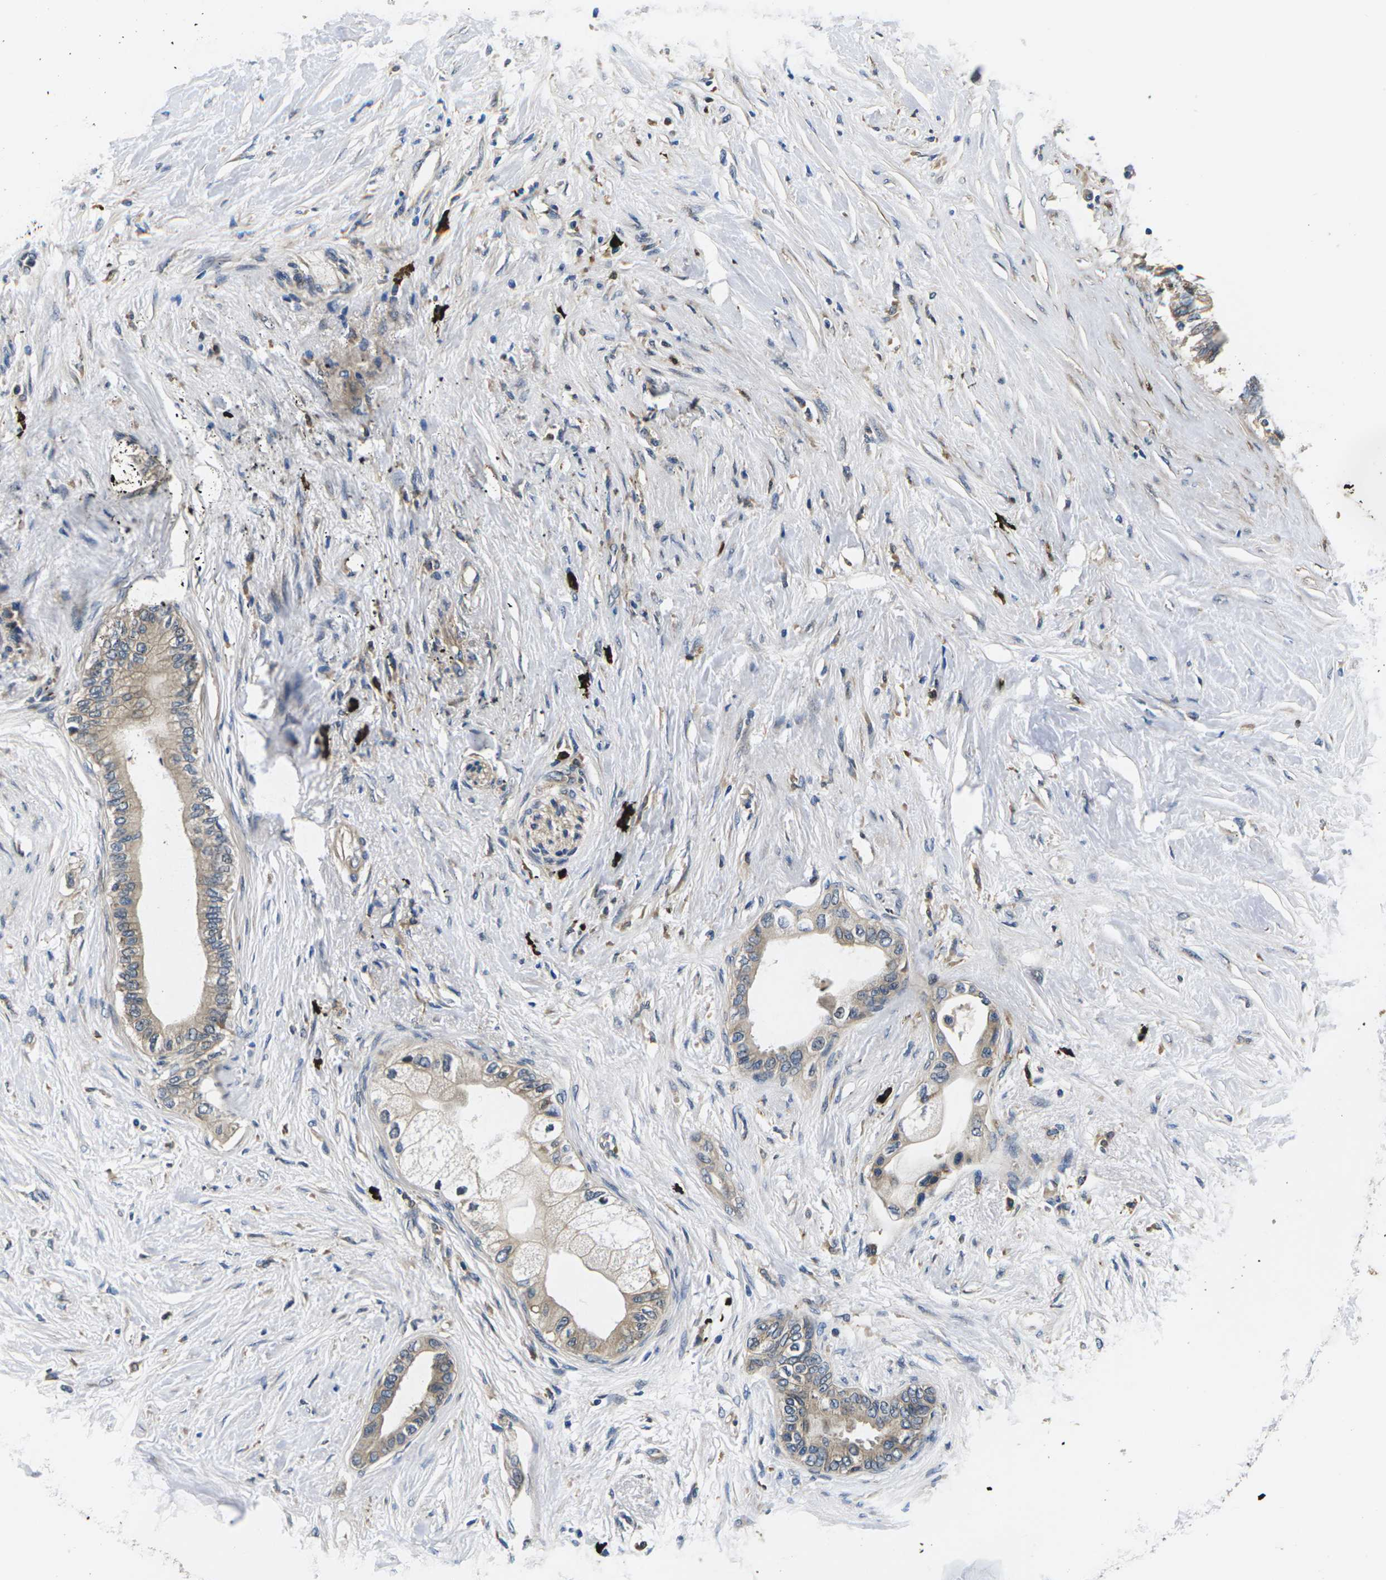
{"staining": {"intensity": "weak", "quantity": "25%-75%", "location": "cytoplasmic/membranous"}, "tissue": "pancreatic cancer", "cell_type": "Tumor cells", "image_type": "cancer", "snomed": [{"axis": "morphology", "description": "Normal tissue, NOS"}, {"axis": "morphology", "description": "Adenocarcinoma, NOS"}, {"axis": "topography", "description": "Pancreas"}, {"axis": "topography", "description": "Duodenum"}], "caption": "A high-resolution micrograph shows IHC staining of pancreatic adenocarcinoma, which displays weak cytoplasmic/membranous positivity in about 25%-75% of tumor cells. (DAB IHC with brightfield microscopy, high magnification).", "gene": "PLCE1", "patient": {"sex": "female", "age": 60}}